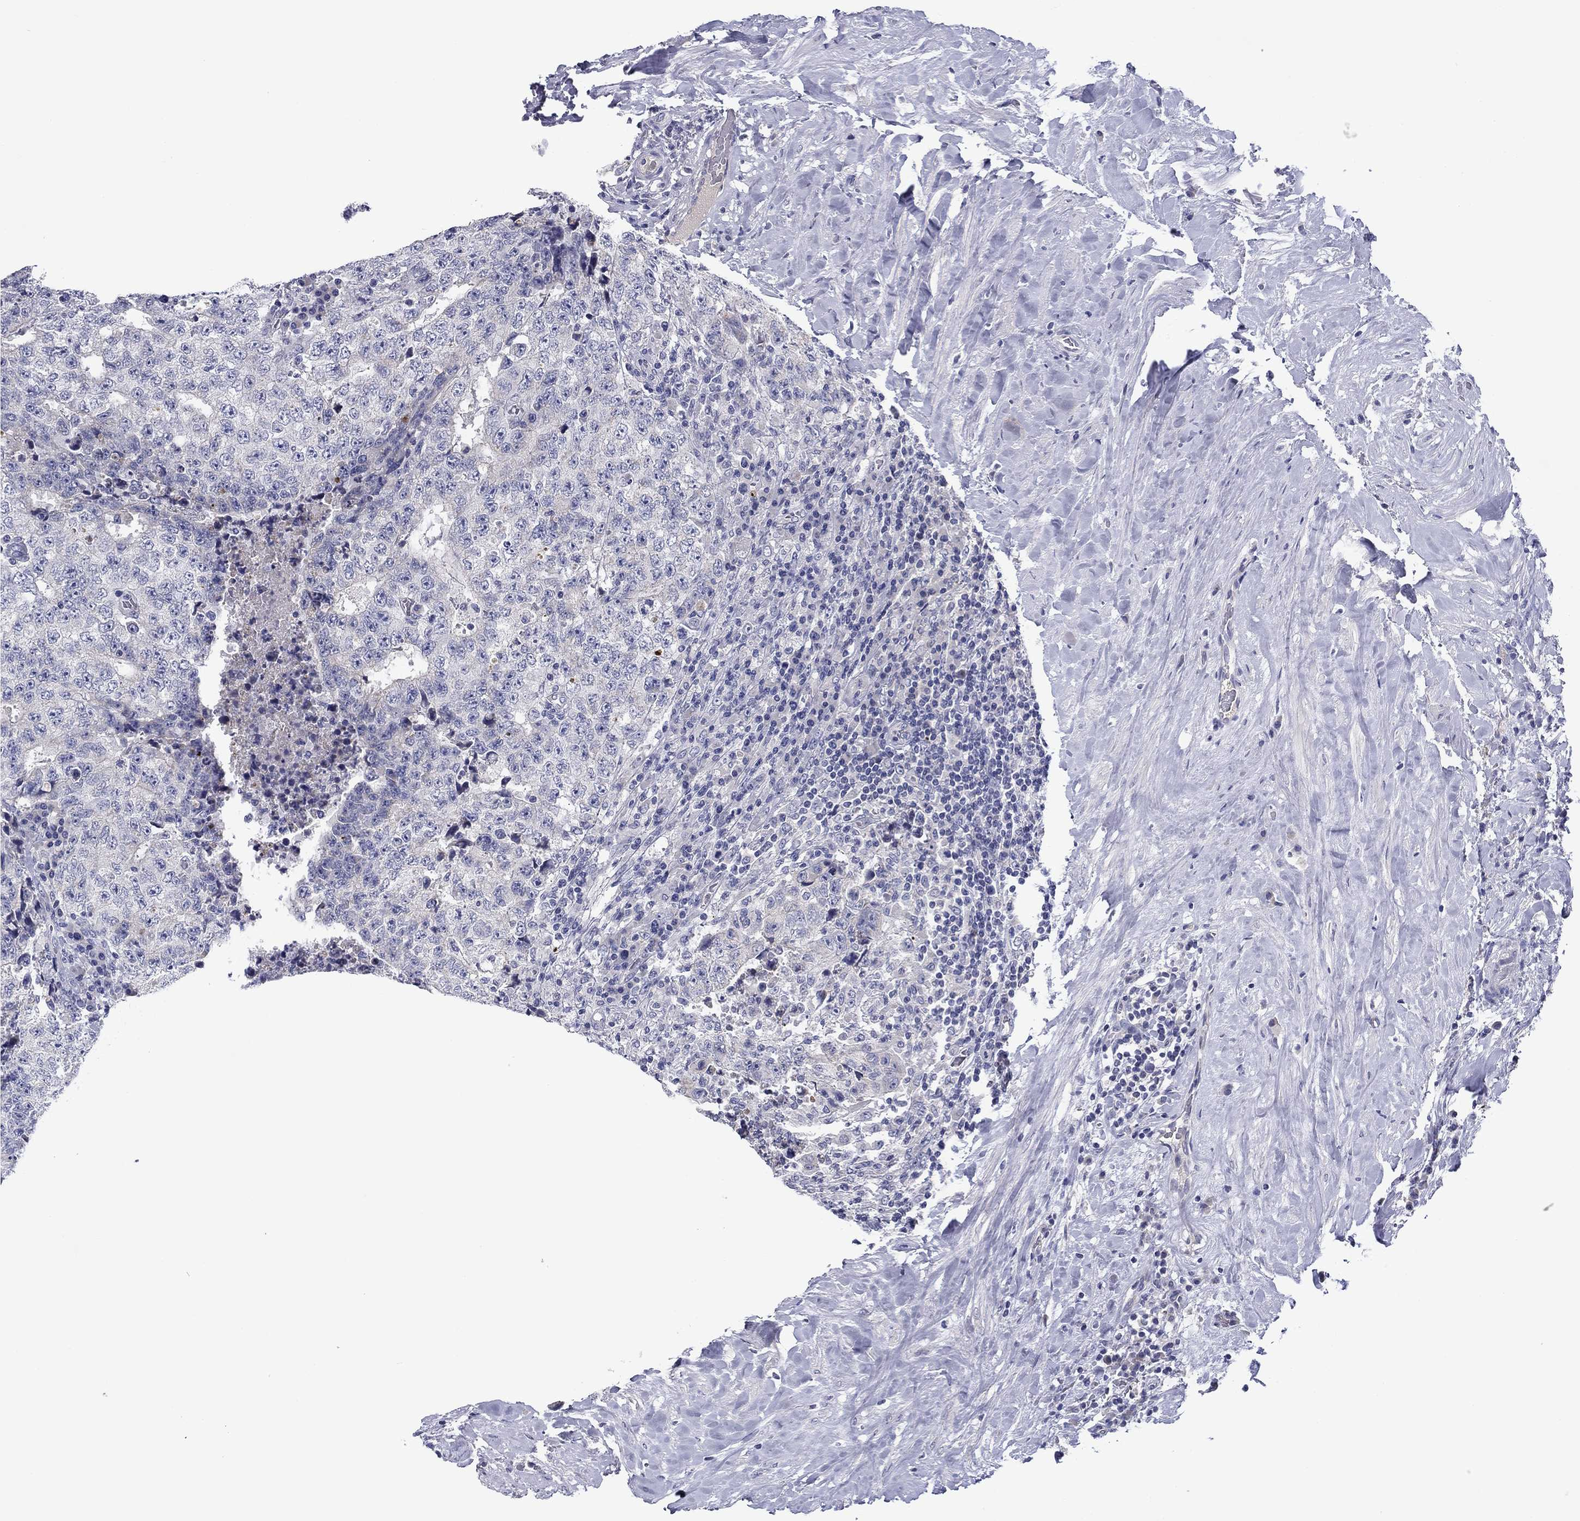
{"staining": {"intensity": "negative", "quantity": "none", "location": "none"}, "tissue": "testis cancer", "cell_type": "Tumor cells", "image_type": "cancer", "snomed": [{"axis": "morphology", "description": "Necrosis, NOS"}, {"axis": "morphology", "description": "Carcinoma, Embryonal, NOS"}, {"axis": "topography", "description": "Testis"}], "caption": "Immunohistochemistry micrograph of human testis embryonal carcinoma stained for a protein (brown), which reveals no staining in tumor cells.", "gene": "SPATA7", "patient": {"sex": "male", "age": 19}}